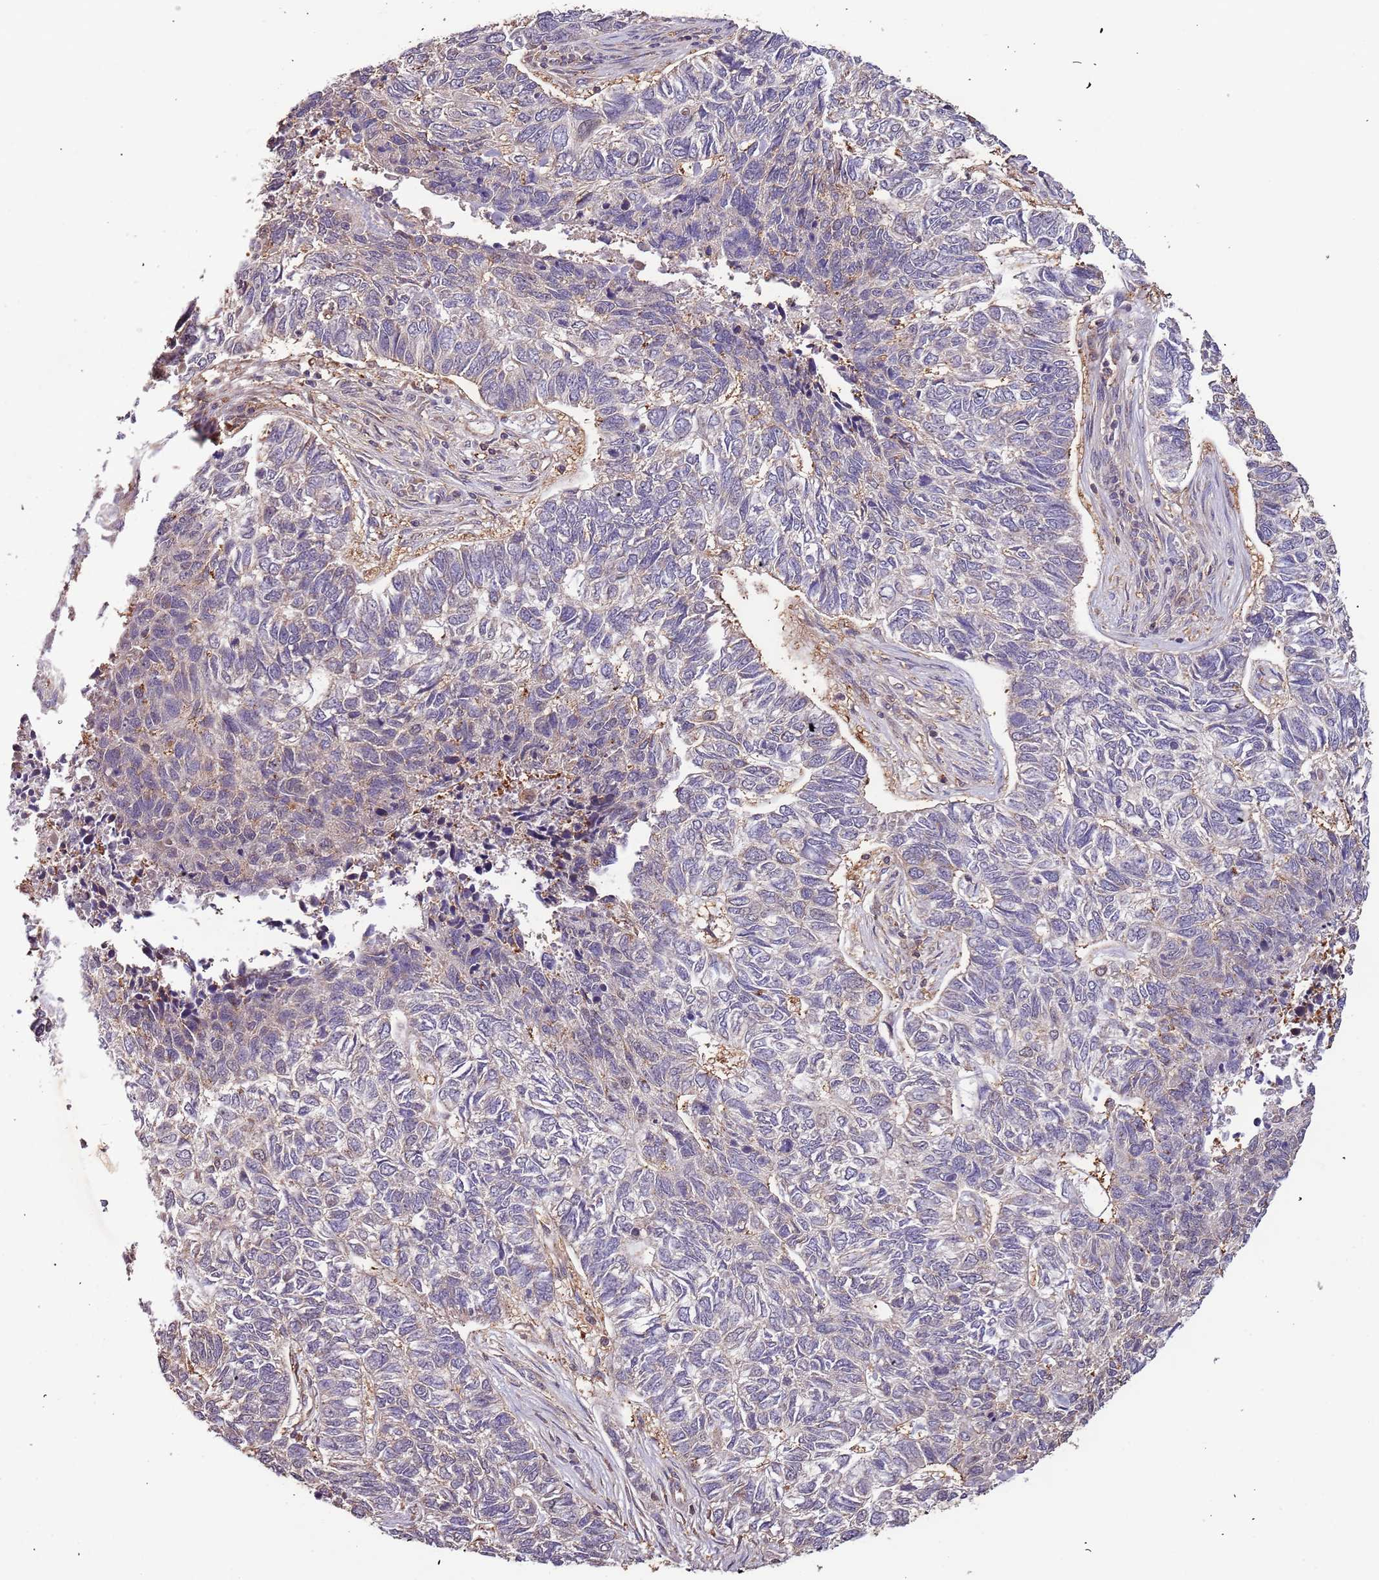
{"staining": {"intensity": "negative", "quantity": "none", "location": "none"}, "tissue": "skin cancer", "cell_type": "Tumor cells", "image_type": "cancer", "snomed": [{"axis": "morphology", "description": "Basal cell carcinoma"}, {"axis": "topography", "description": "Skin"}], "caption": "Immunohistochemistry photomicrograph of neoplastic tissue: human skin cancer (basal cell carcinoma) stained with DAB (3,3'-diaminobenzidine) exhibits no significant protein staining in tumor cells.", "gene": "IL17RD", "patient": {"sex": "female", "age": 65}}